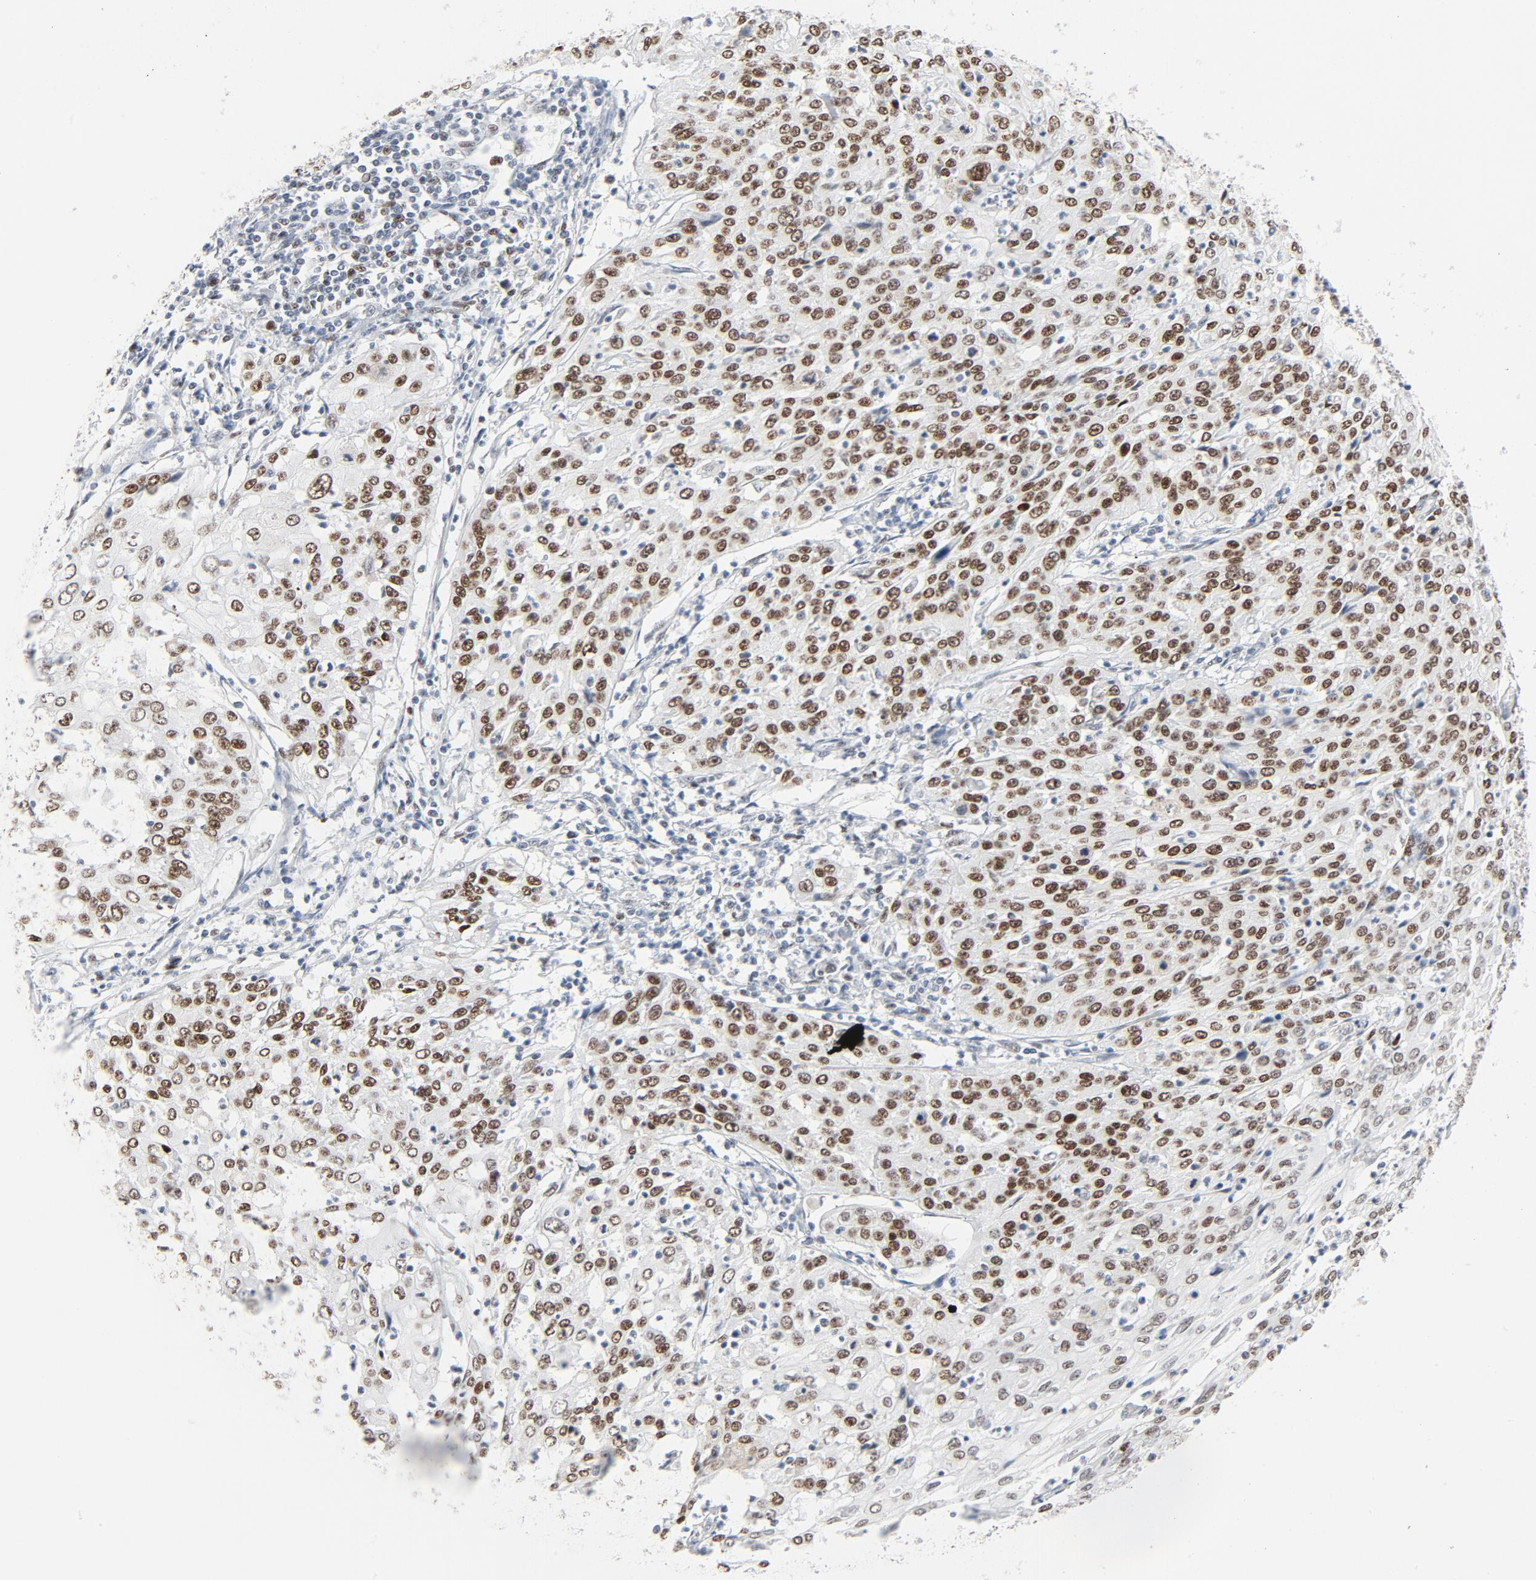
{"staining": {"intensity": "moderate", "quantity": ">75%", "location": "nuclear"}, "tissue": "cervical cancer", "cell_type": "Tumor cells", "image_type": "cancer", "snomed": [{"axis": "morphology", "description": "Squamous cell carcinoma, NOS"}, {"axis": "topography", "description": "Cervix"}], "caption": "Immunohistochemistry (IHC) photomicrograph of human squamous cell carcinoma (cervical) stained for a protein (brown), which reveals medium levels of moderate nuclear positivity in approximately >75% of tumor cells.", "gene": "POLD1", "patient": {"sex": "female", "age": 39}}